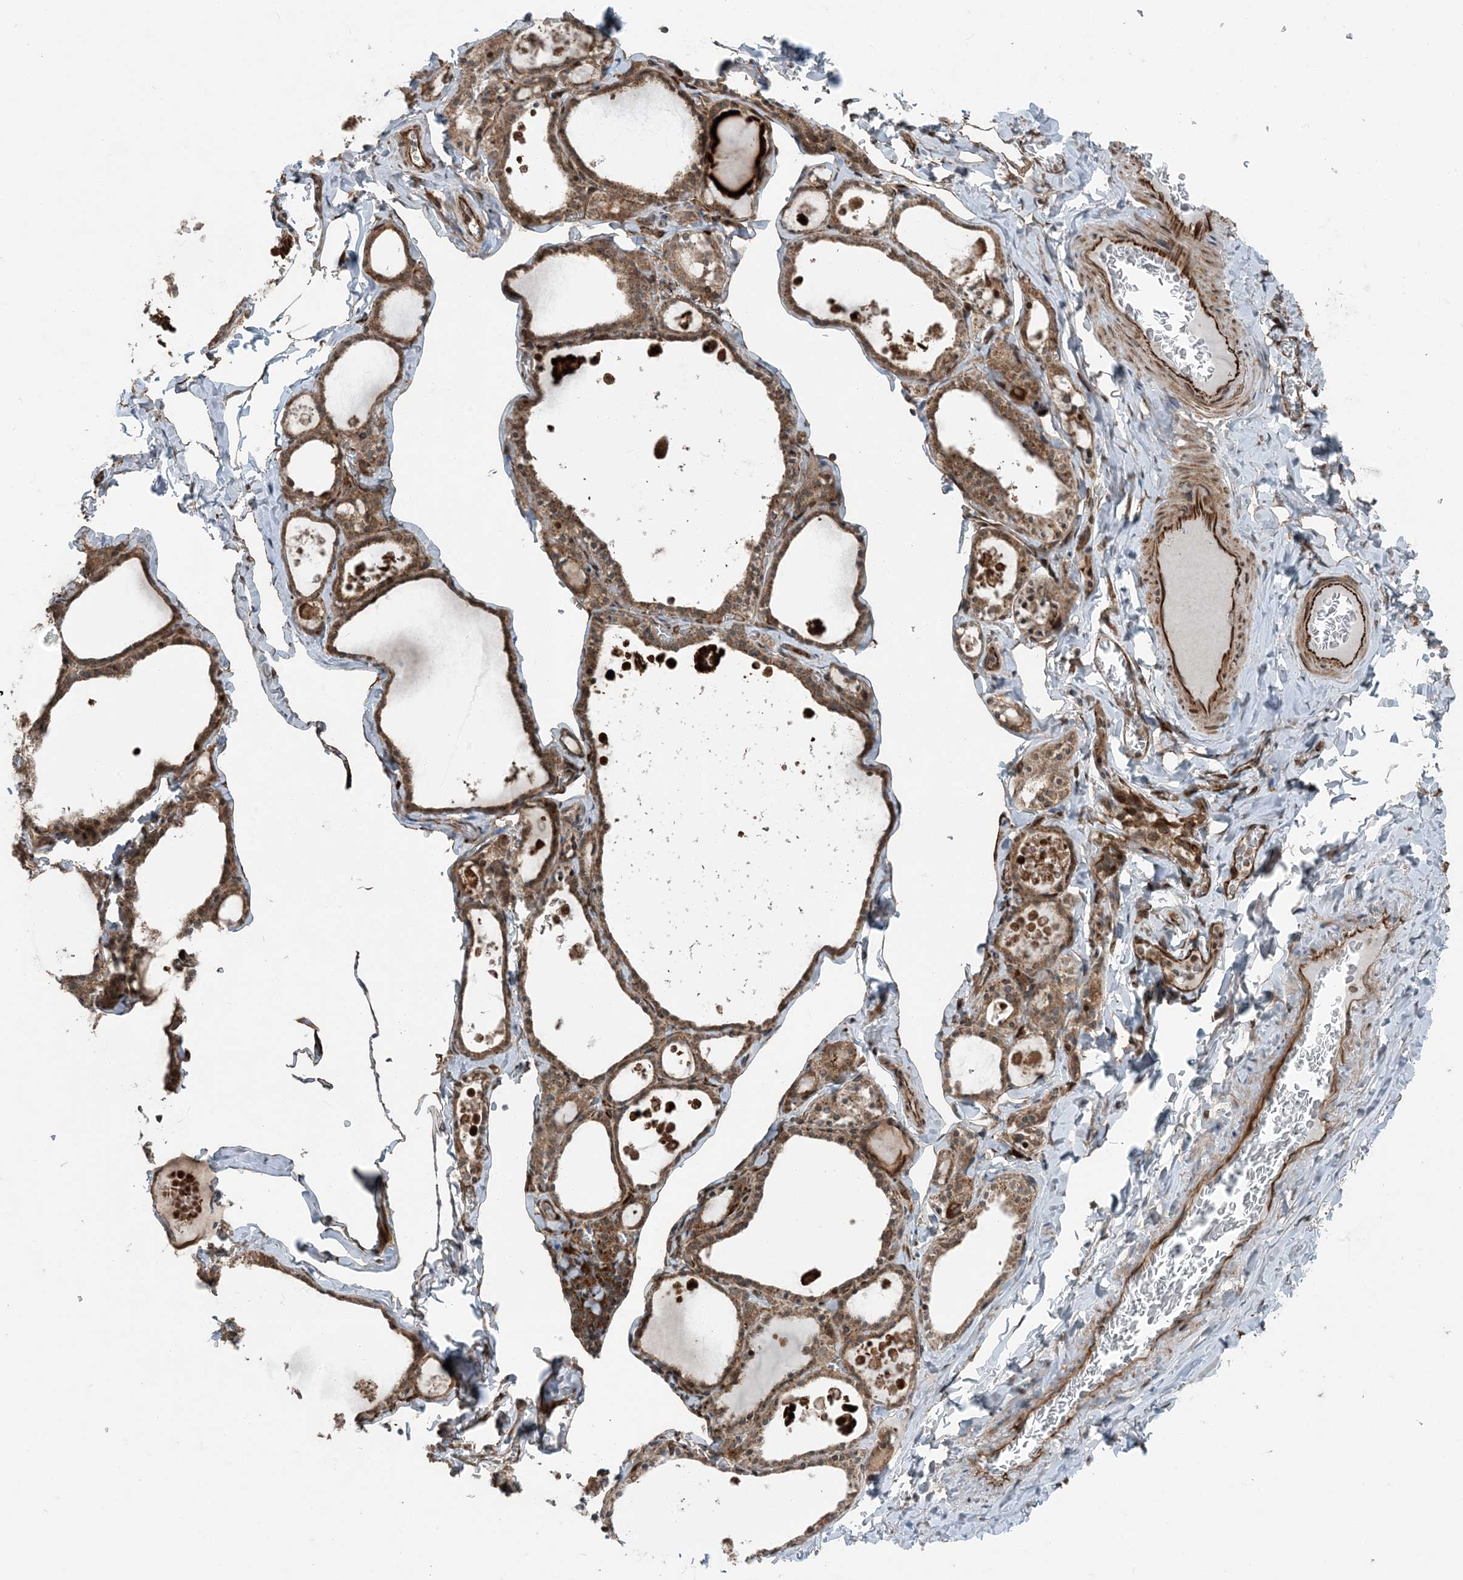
{"staining": {"intensity": "moderate", "quantity": ">75%", "location": "cytoplasmic/membranous"}, "tissue": "thyroid gland", "cell_type": "Glandular cells", "image_type": "normal", "snomed": [{"axis": "morphology", "description": "Normal tissue, NOS"}, {"axis": "topography", "description": "Thyroid gland"}], "caption": "An immunohistochemistry histopathology image of benign tissue is shown. Protein staining in brown highlights moderate cytoplasmic/membranous positivity in thyroid gland within glandular cells. The protein of interest is stained brown, and the nuclei are stained in blue (DAB (3,3'-diaminobenzidine) IHC with brightfield microscopy, high magnification).", "gene": "EDEM2", "patient": {"sex": "male", "age": 56}}